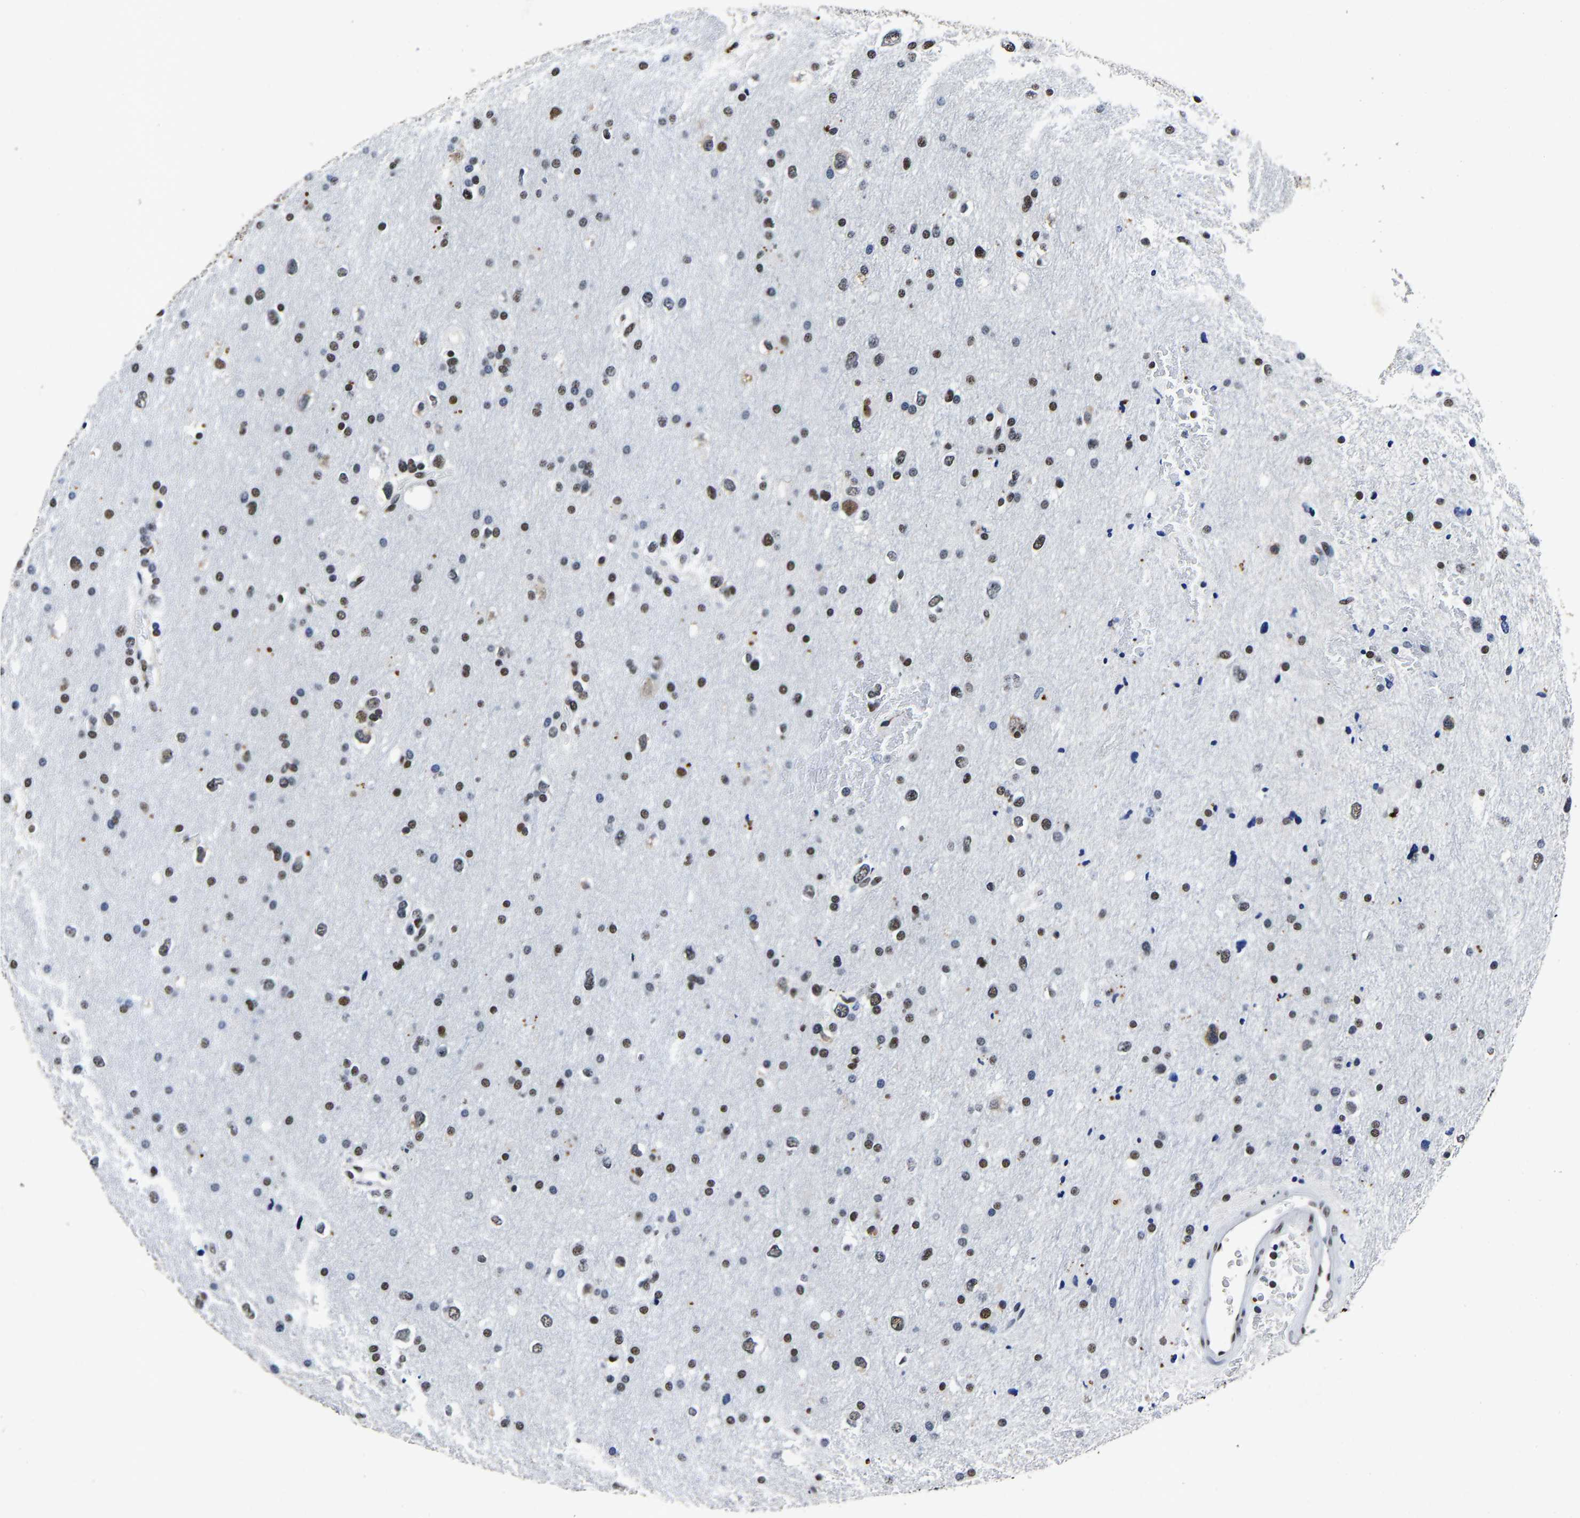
{"staining": {"intensity": "moderate", "quantity": "25%-75%", "location": "nuclear"}, "tissue": "glioma", "cell_type": "Tumor cells", "image_type": "cancer", "snomed": [{"axis": "morphology", "description": "Glioma, malignant, Low grade"}, {"axis": "topography", "description": "Brain"}], "caption": "This micrograph exhibits immunohistochemistry staining of human malignant glioma (low-grade), with medium moderate nuclear staining in about 25%-75% of tumor cells.", "gene": "RBM45", "patient": {"sex": "female", "age": 37}}